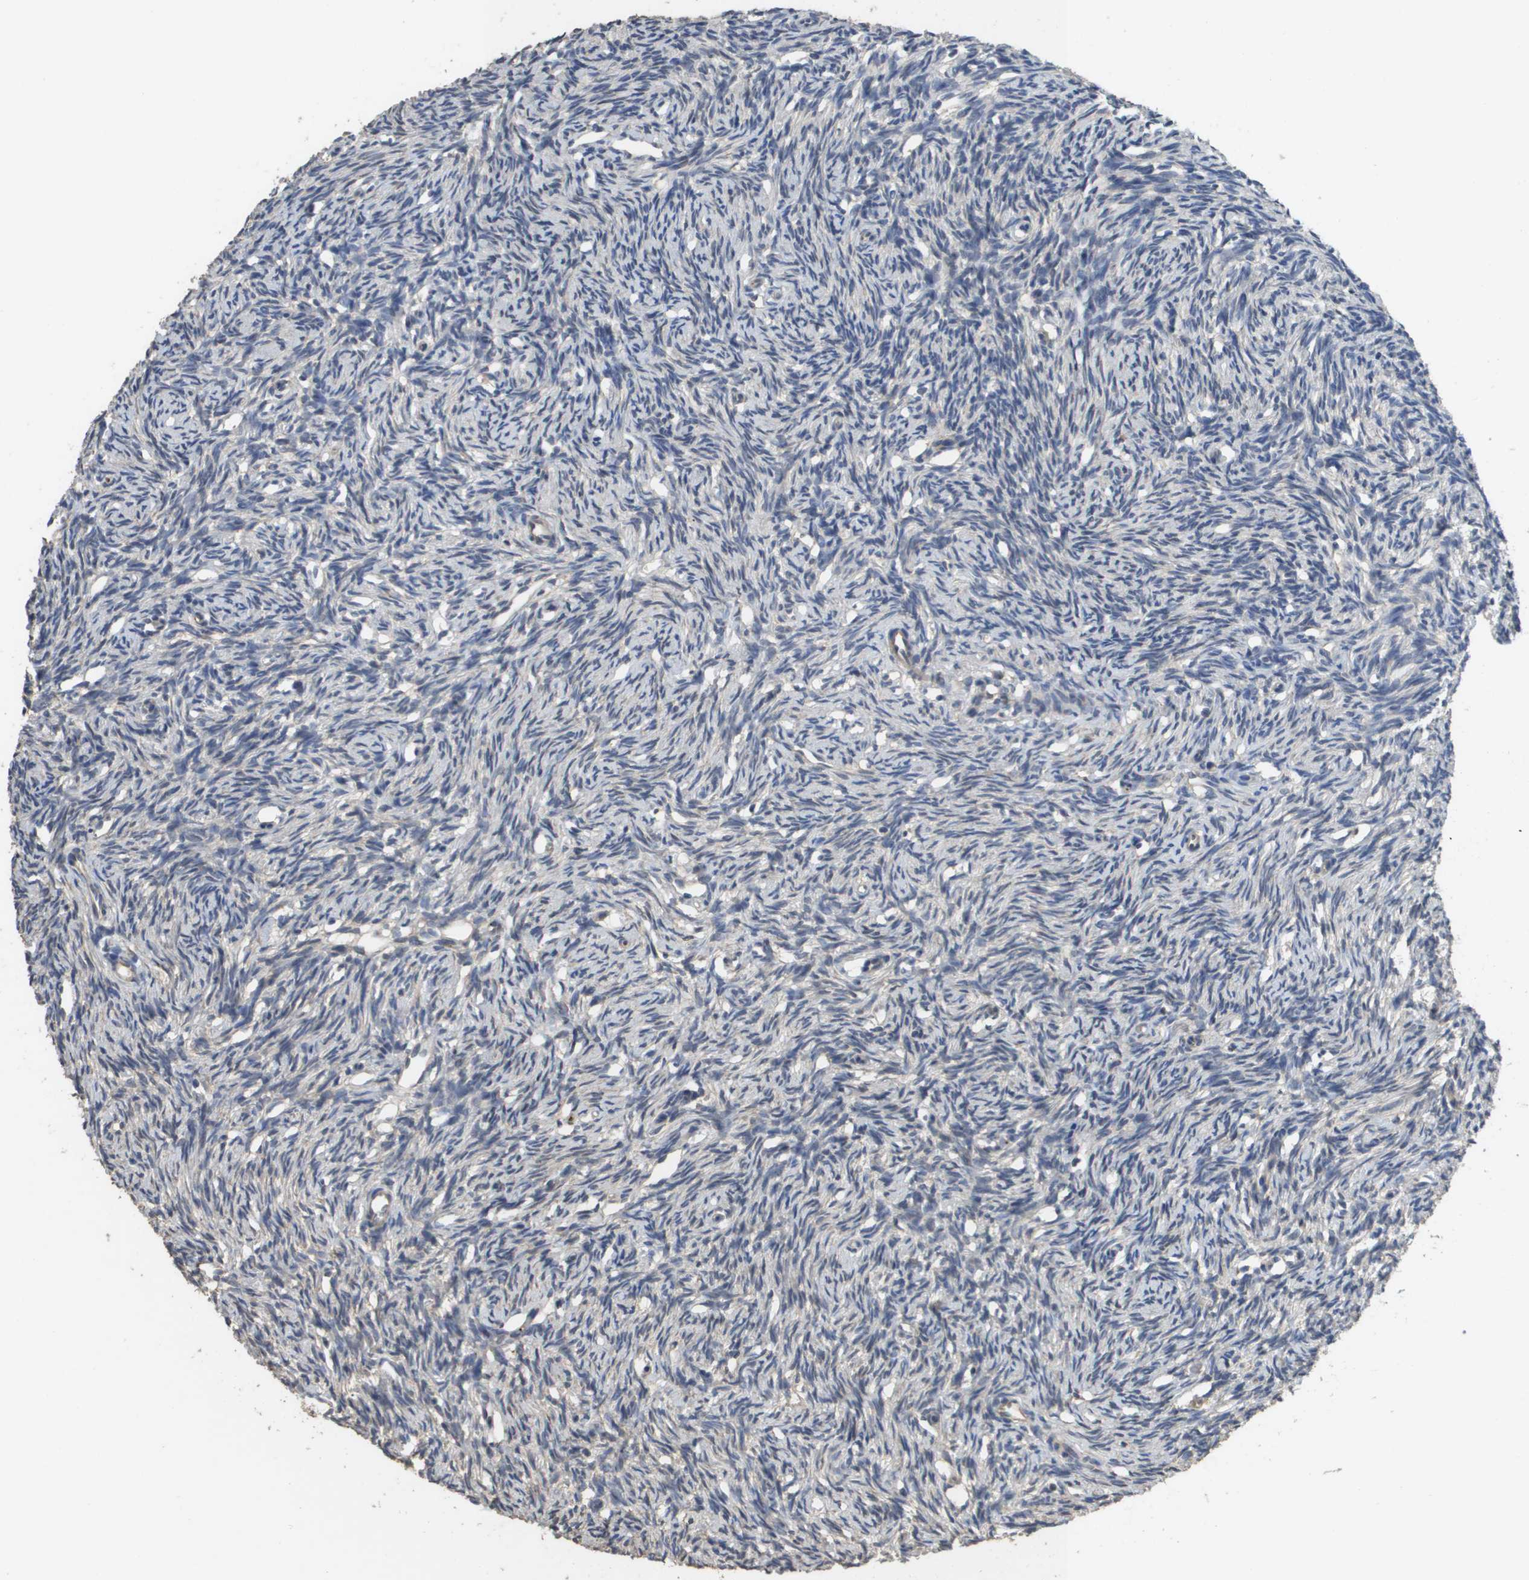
{"staining": {"intensity": "negative", "quantity": "none", "location": "none"}, "tissue": "ovary", "cell_type": "Ovarian stroma cells", "image_type": "normal", "snomed": [{"axis": "morphology", "description": "Normal tissue, NOS"}, {"axis": "topography", "description": "Ovary"}], "caption": "This image is of unremarkable ovary stained with immunohistochemistry to label a protein in brown with the nuclei are counter-stained blue. There is no positivity in ovarian stroma cells.", "gene": "RAB27B", "patient": {"sex": "female", "age": 33}}